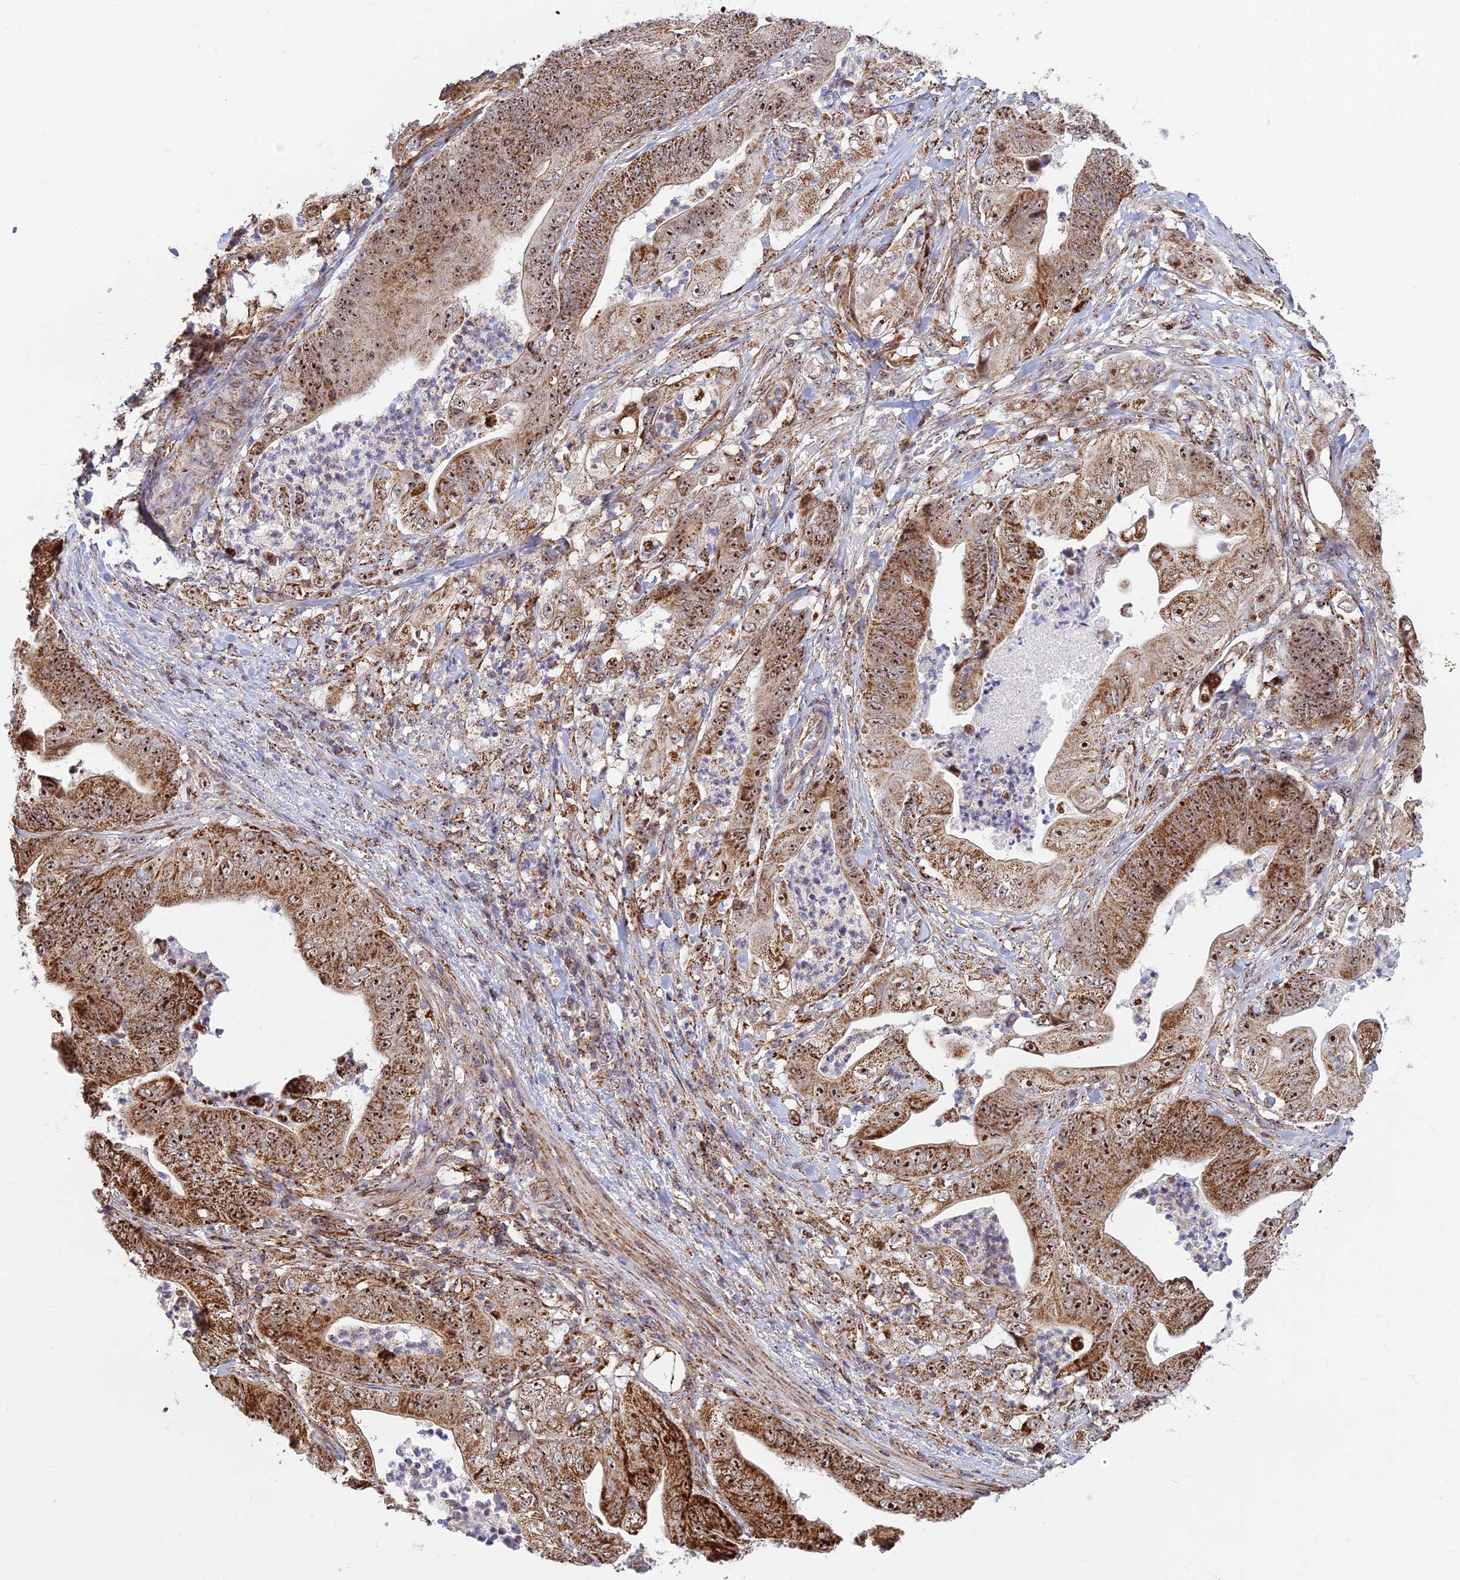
{"staining": {"intensity": "strong", "quantity": ">75%", "location": "cytoplasmic/membranous,nuclear"}, "tissue": "stomach cancer", "cell_type": "Tumor cells", "image_type": "cancer", "snomed": [{"axis": "morphology", "description": "Adenocarcinoma, NOS"}, {"axis": "topography", "description": "Stomach"}], "caption": "DAB (3,3'-diaminobenzidine) immunohistochemical staining of stomach cancer (adenocarcinoma) demonstrates strong cytoplasmic/membranous and nuclear protein expression in about >75% of tumor cells.", "gene": "POLR1G", "patient": {"sex": "female", "age": 73}}